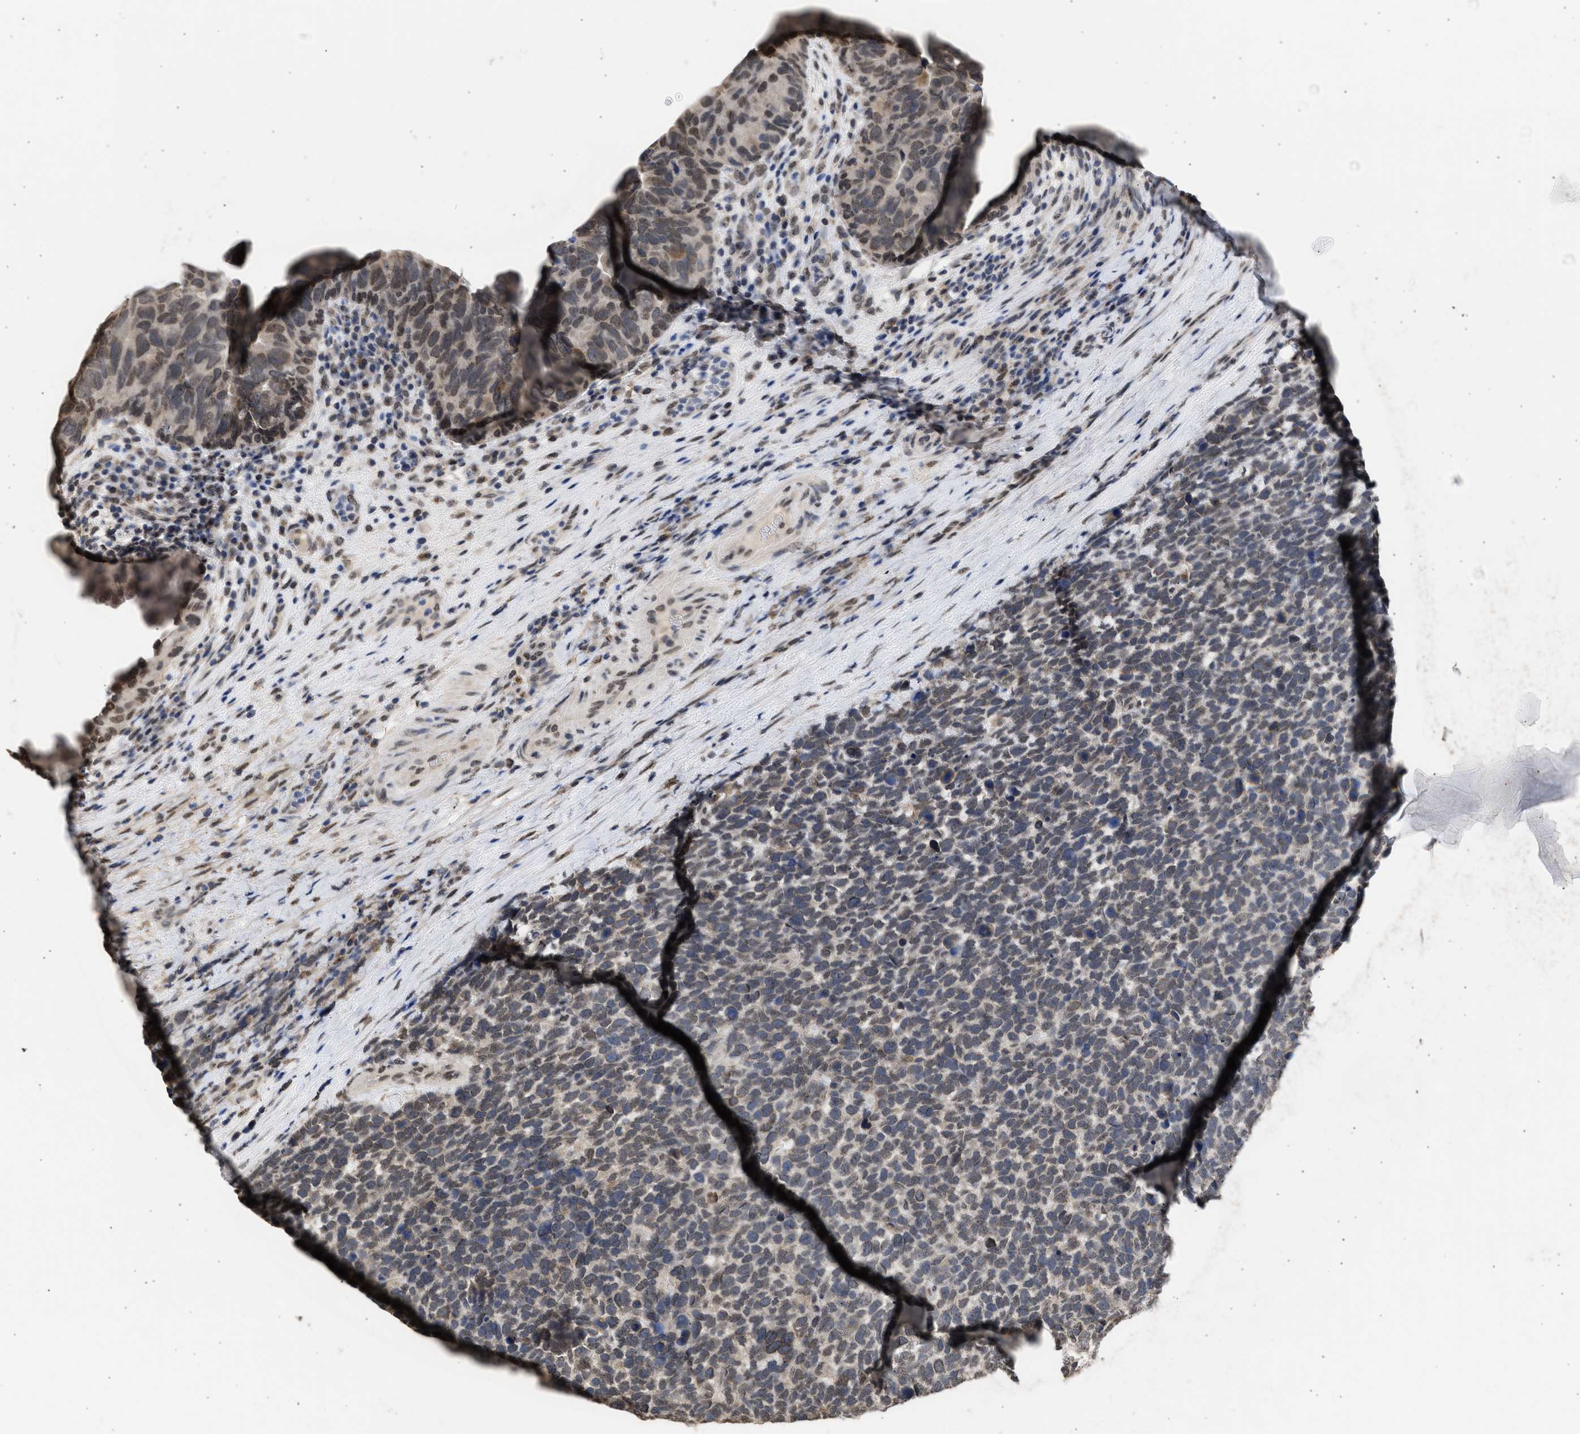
{"staining": {"intensity": "negative", "quantity": "none", "location": "none"}, "tissue": "urothelial cancer", "cell_type": "Tumor cells", "image_type": "cancer", "snomed": [{"axis": "morphology", "description": "Urothelial carcinoma, High grade"}, {"axis": "topography", "description": "Urinary bladder"}], "caption": "This is a image of IHC staining of urothelial cancer, which shows no expression in tumor cells.", "gene": "NUP35", "patient": {"sex": "female", "age": 82}}